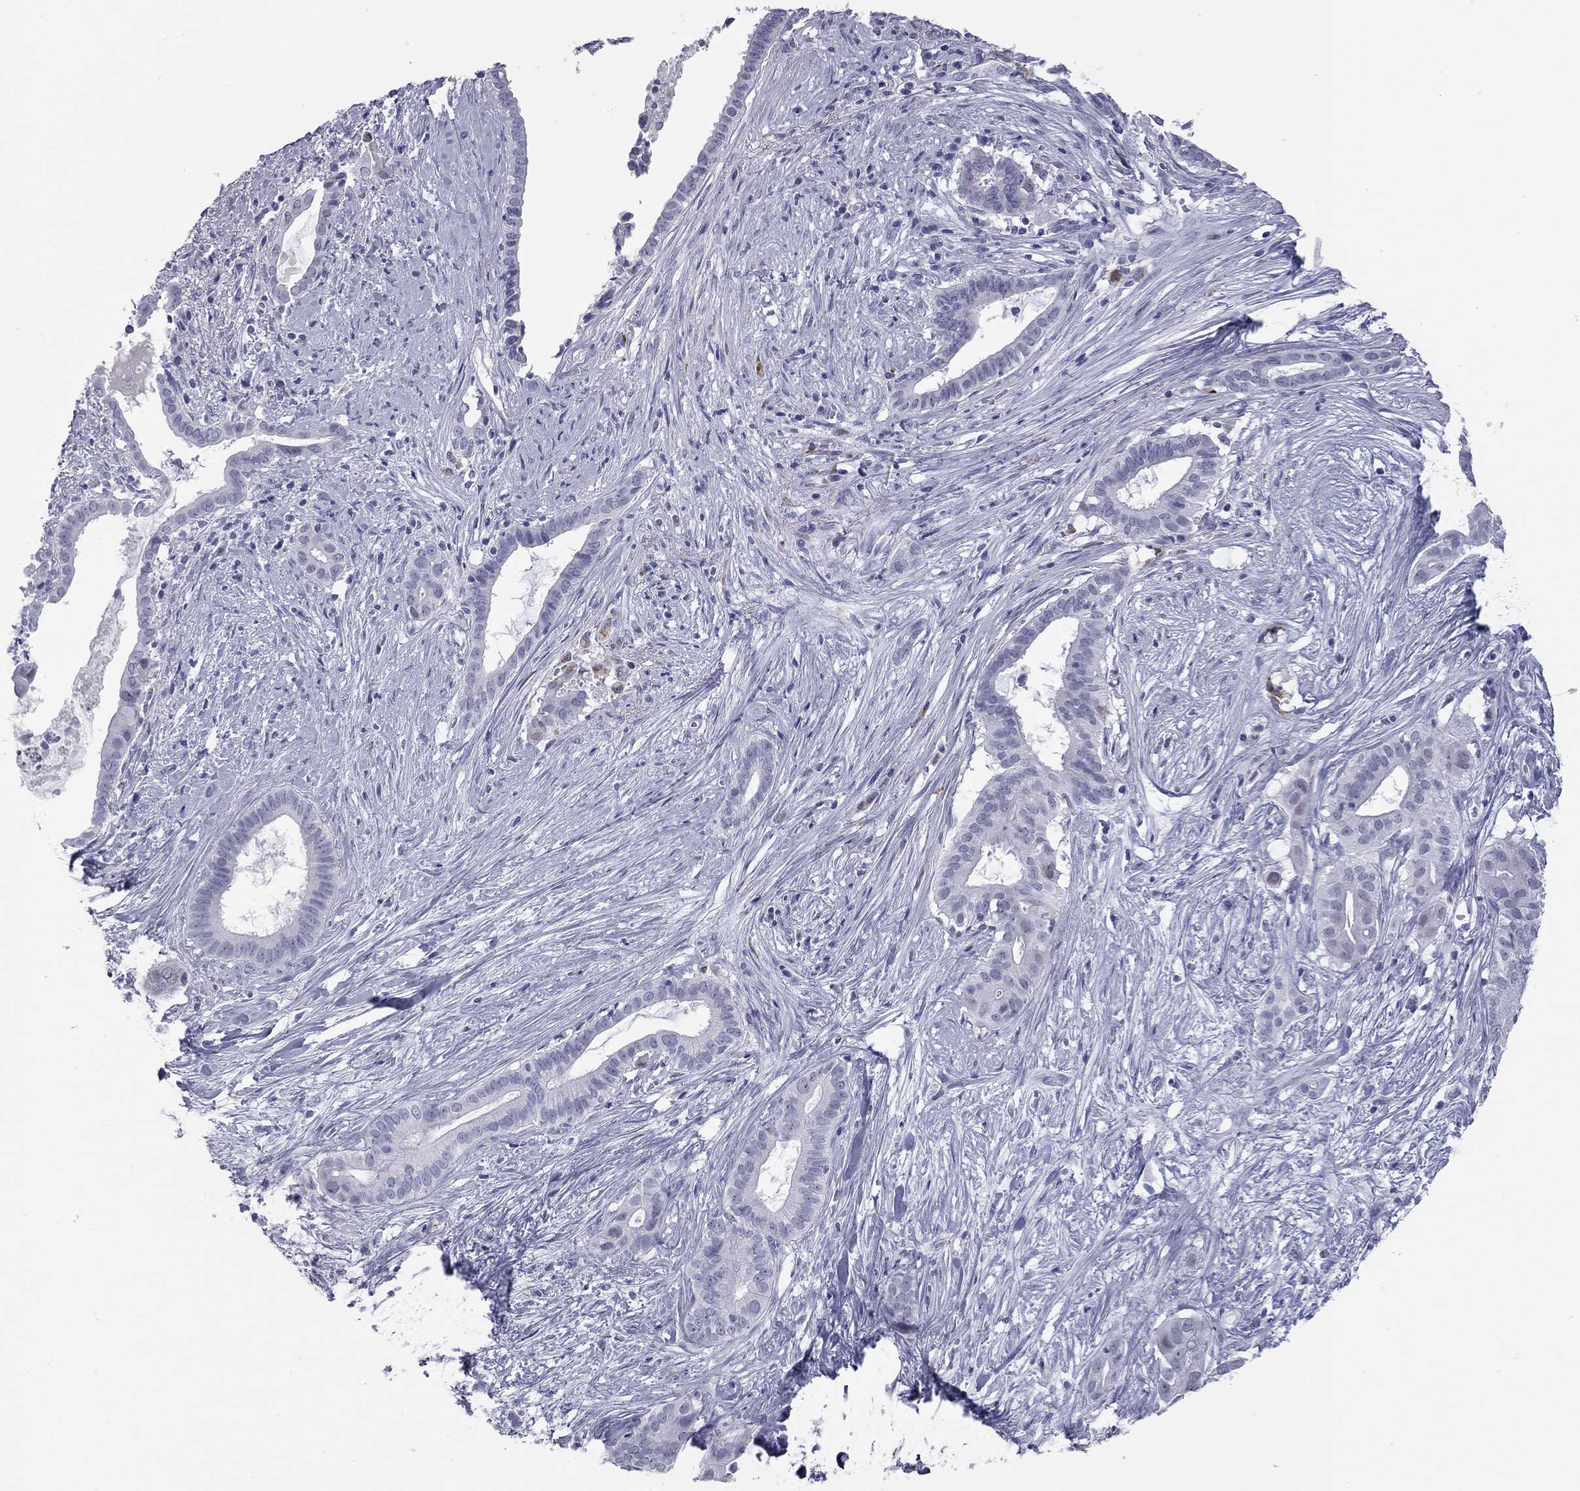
{"staining": {"intensity": "negative", "quantity": "none", "location": "none"}, "tissue": "pancreatic cancer", "cell_type": "Tumor cells", "image_type": "cancer", "snomed": [{"axis": "morphology", "description": "Adenocarcinoma, NOS"}, {"axis": "topography", "description": "Pancreas"}], "caption": "The image reveals no significant positivity in tumor cells of pancreatic adenocarcinoma.", "gene": "AK8", "patient": {"sex": "male", "age": 61}}